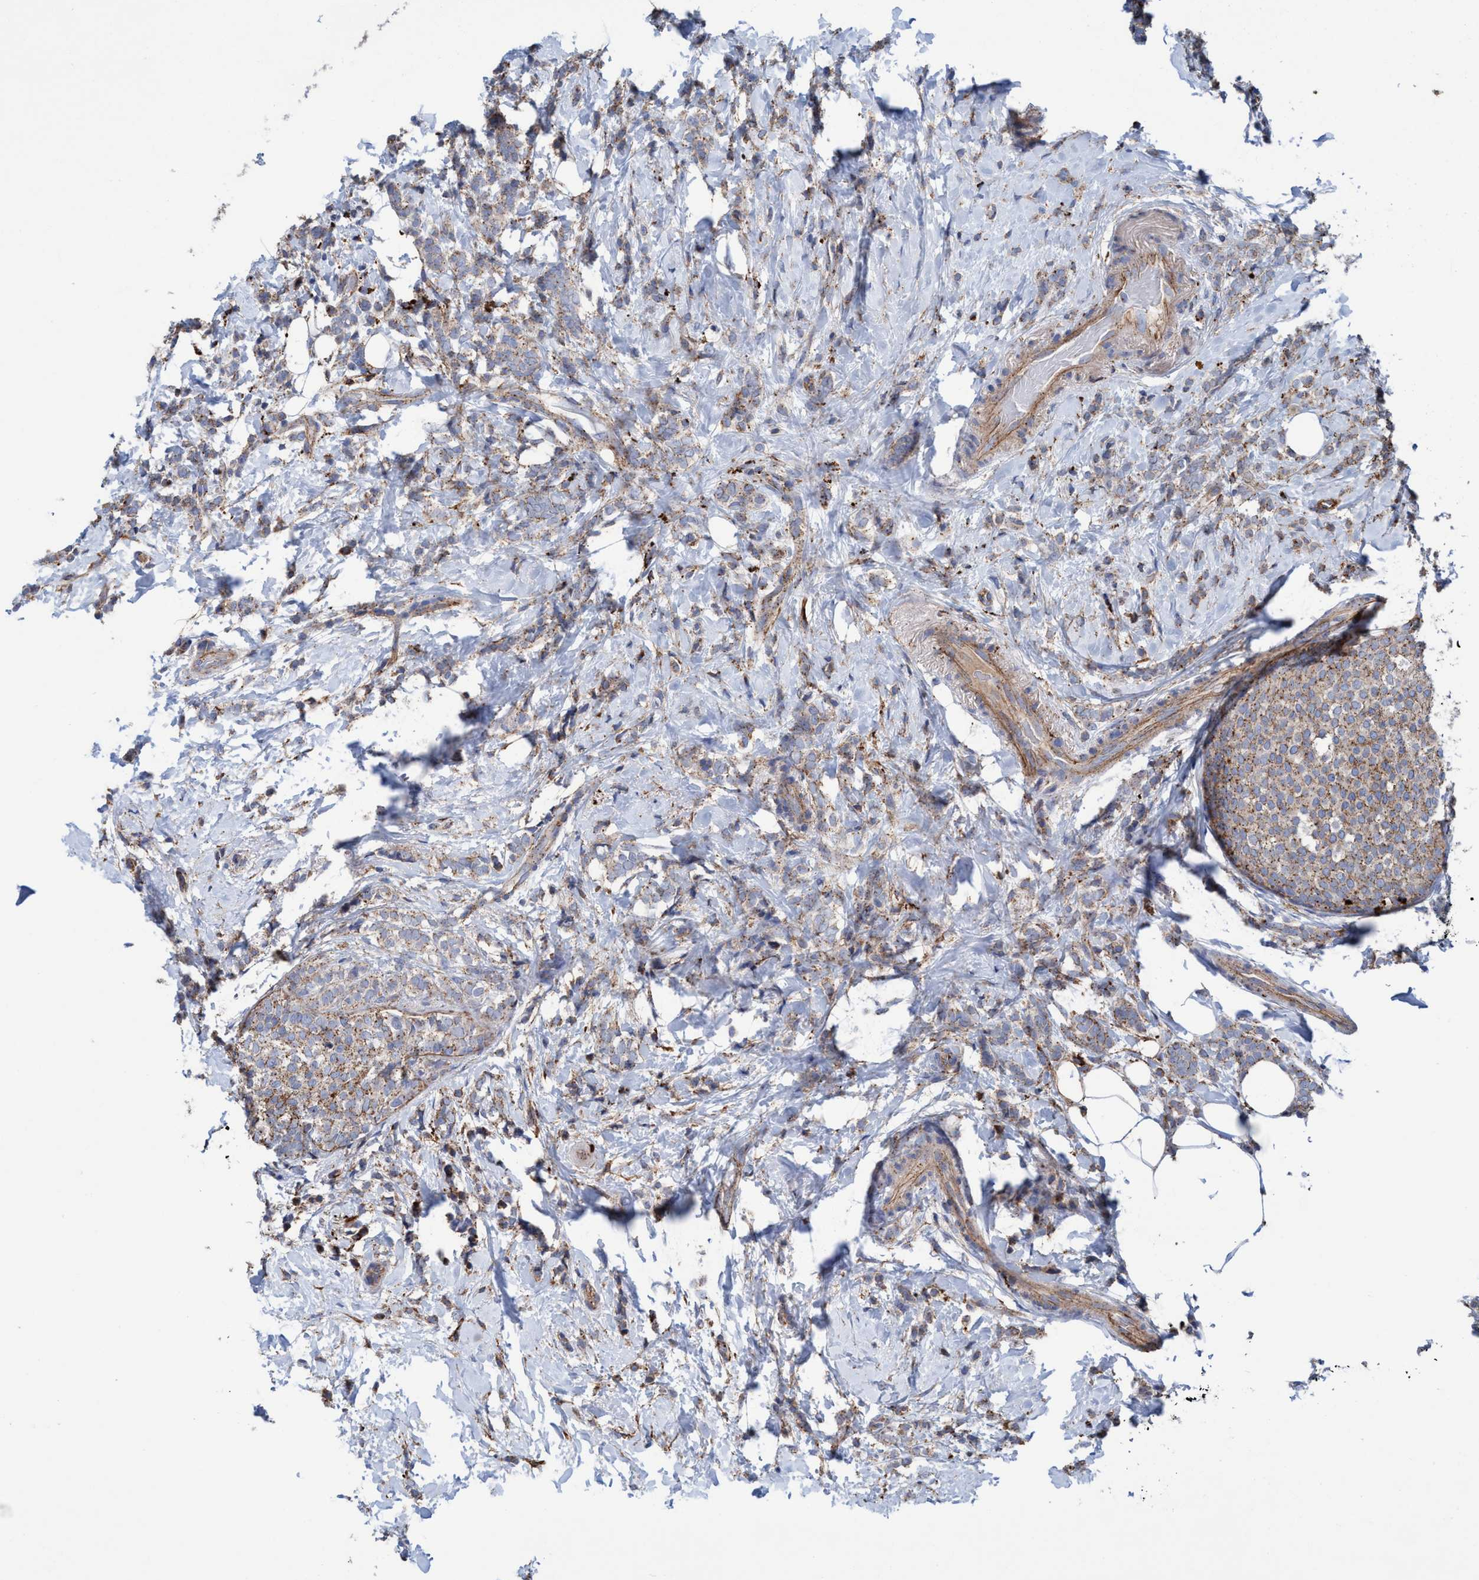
{"staining": {"intensity": "moderate", "quantity": ">75%", "location": "cytoplasmic/membranous"}, "tissue": "breast cancer", "cell_type": "Tumor cells", "image_type": "cancer", "snomed": [{"axis": "morphology", "description": "Lobular carcinoma"}, {"axis": "topography", "description": "Breast"}], "caption": "The micrograph reveals a brown stain indicating the presence of a protein in the cytoplasmic/membranous of tumor cells in lobular carcinoma (breast). (Brightfield microscopy of DAB IHC at high magnification).", "gene": "TRIM65", "patient": {"sex": "female", "age": 50}}